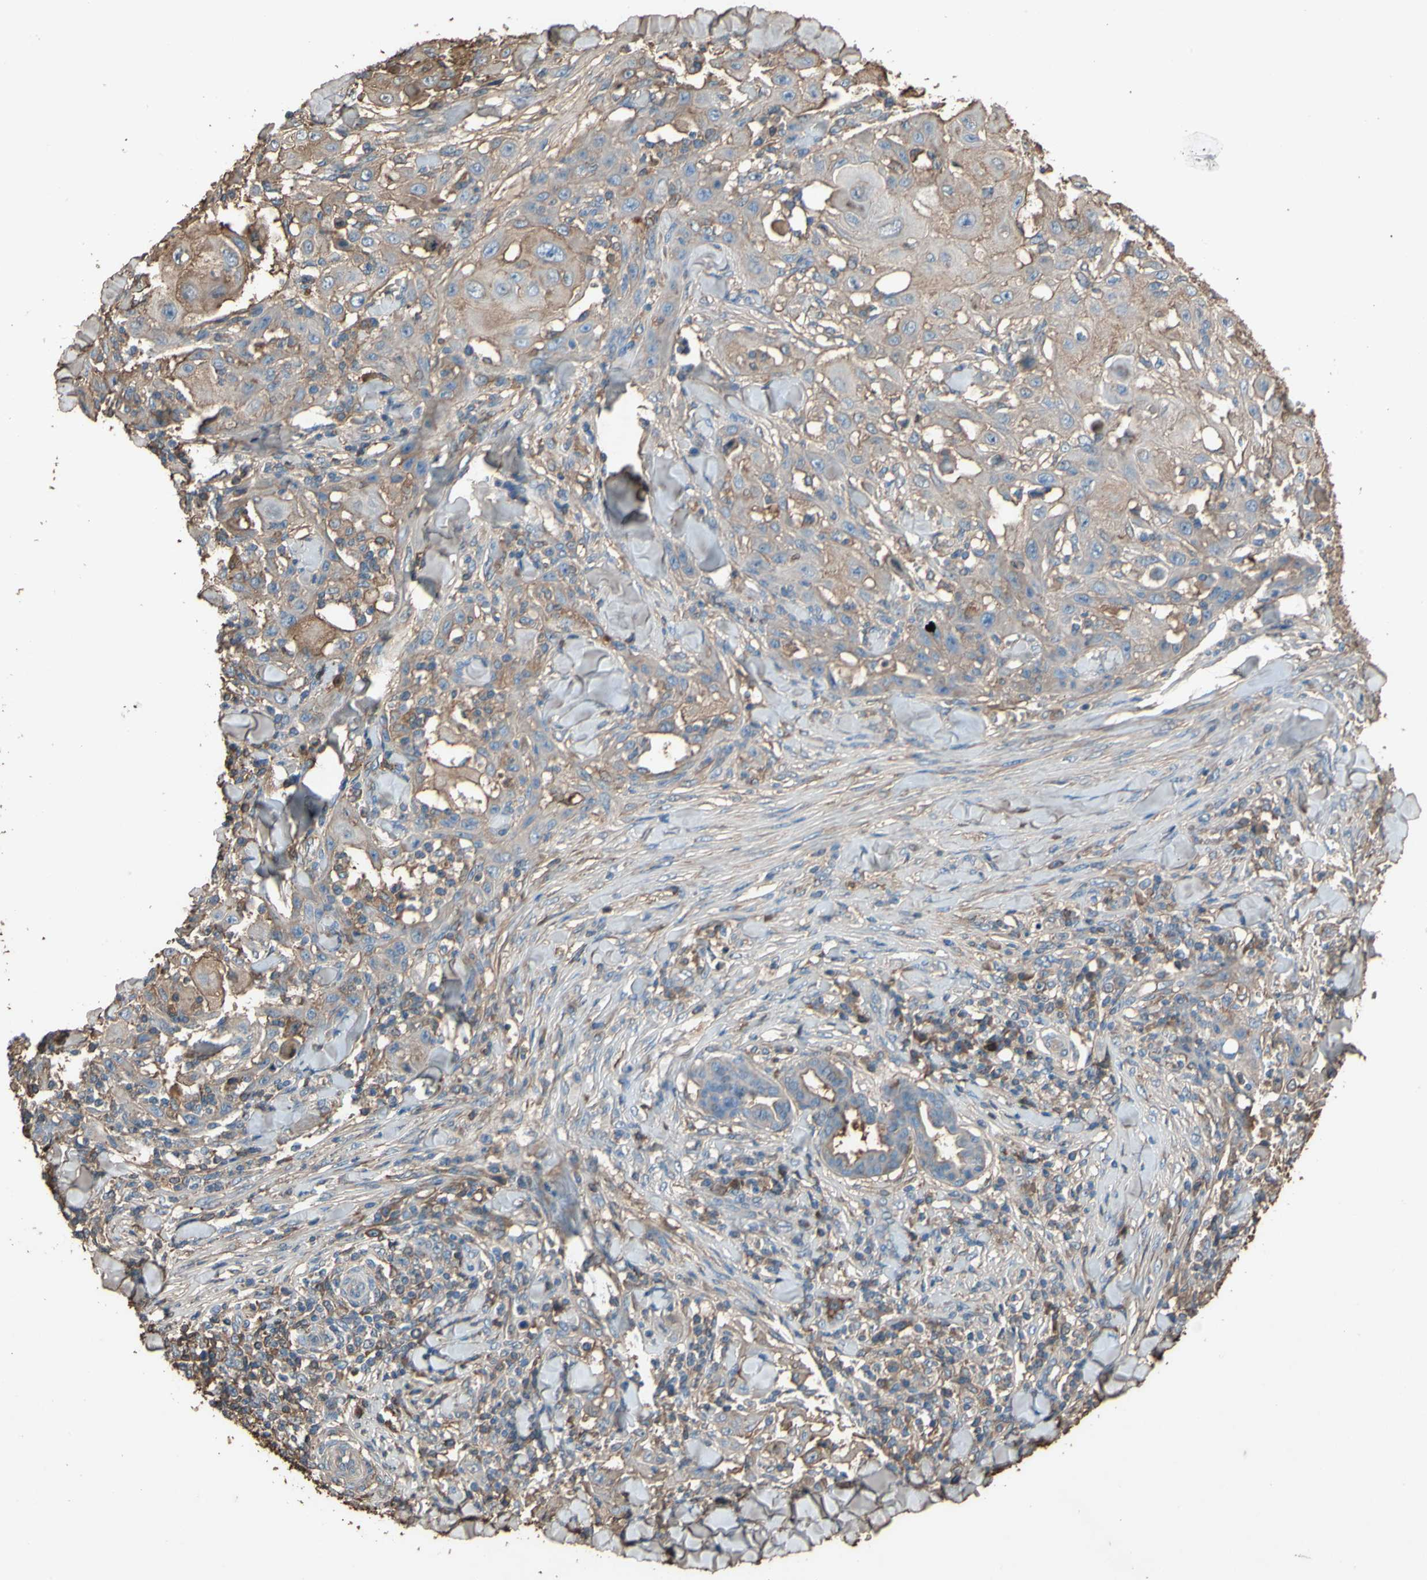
{"staining": {"intensity": "moderate", "quantity": "<25%", "location": "cytoplasmic/membranous"}, "tissue": "skin cancer", "cell_type": "Tumor cells", "image_type": "cancer", "snomed": [{"axis": "morphology", "description": "Squamous cell carcinoma, NOS"}, {"axis": "topography", "description": "Skin"}], "caption": "Skin cancer tissue exhibits moderate cytoplasmic/membranous positivity in about <25% of tumor cells, visualized by immunohistochemistry. Ihc stains the protein in brown and the nuclei are stained blue.", "gene": "PTGDS", "patient": {"sex": "male", "age": 24}}